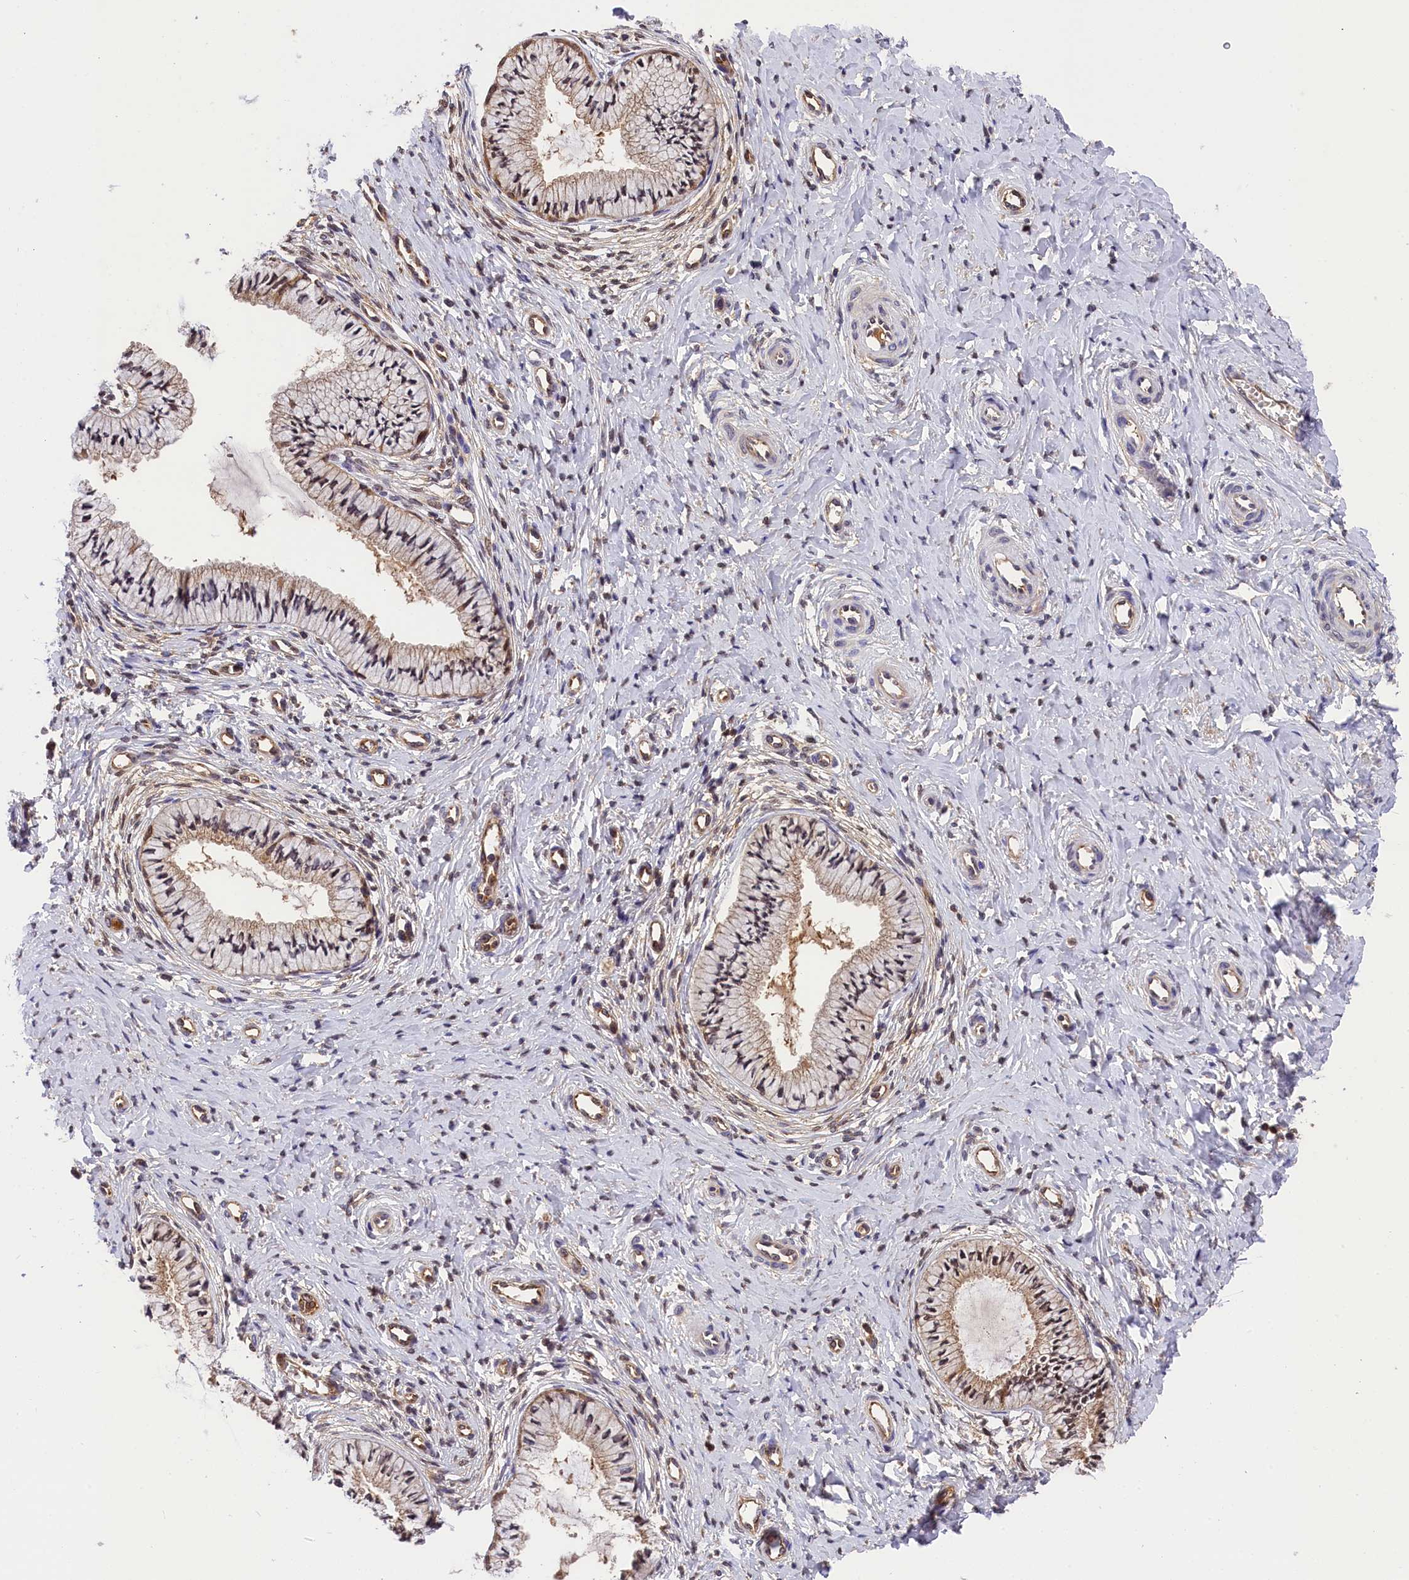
{"staining": {"intensity": "moderate", "quantity": ">75%", "location": "cytoplasmic/membranous,nuclear"}, "tissue": "cervix", "cell_type": "Glandular cells", "image_type": "normal", "snomed": [{"axis": "morphology", "description": "Normal tissue, NOS"}, {"axis": "topography", "description": "Cervix"}], "caption": "Human cervix stained for a protein (brown) reveals moderate cytoplasmic/membranous,nuclear positive expression in approximately >75% of glandular cells.", "gene": "EIF6", "patient": {"sex": "female", "age": 36}}